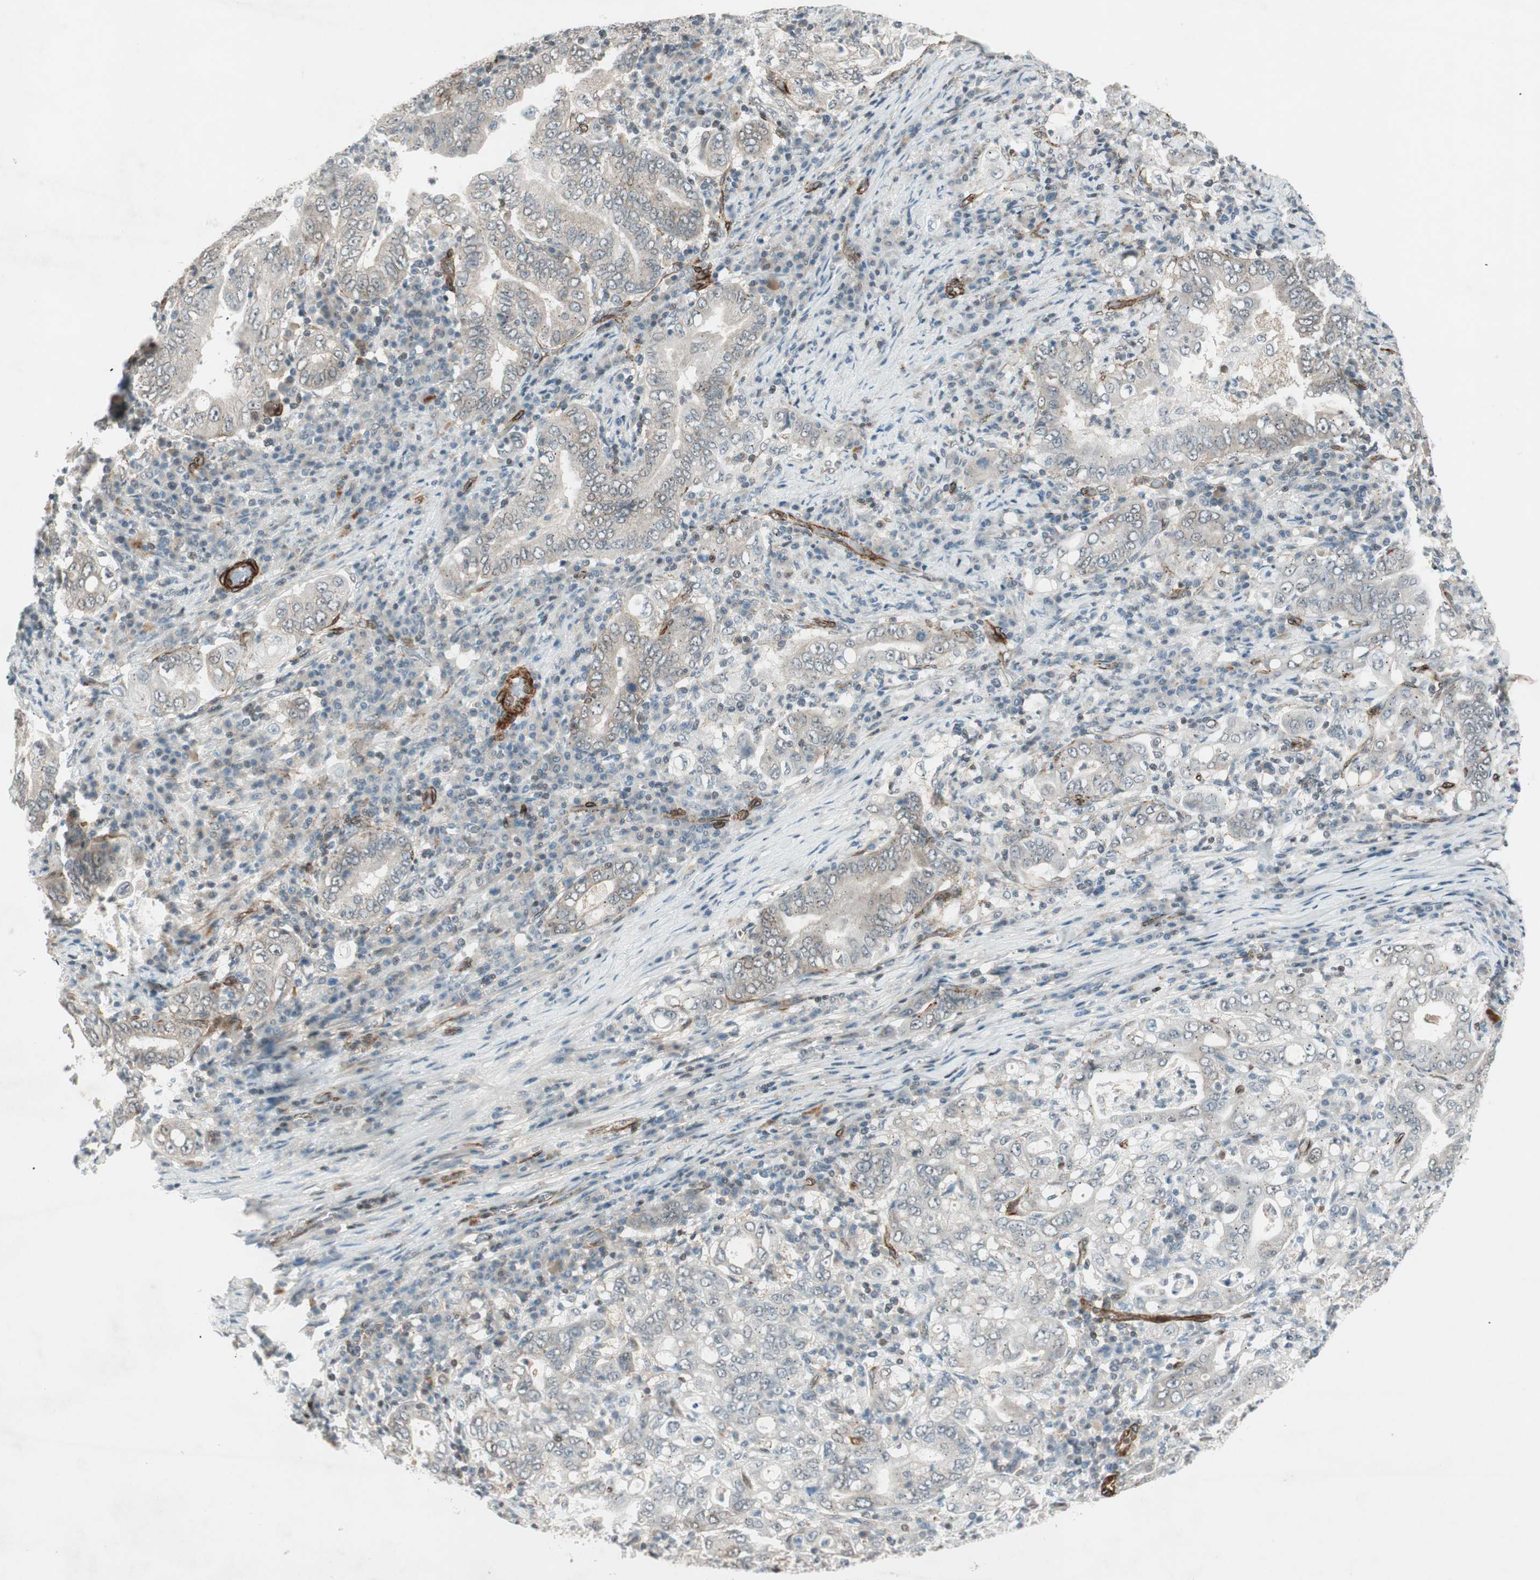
{"staining": {"intensity": "negative", "quantity": "none", "location": "none"}, "tissue": "stomach cancer", "cell_type": "Tumor cells", "image_type": "cancer", "snomed": [{"axis": "morphology", "description": "Normal tissue, NOS"}, {"axis": "morphology", "description": "Adenocarcinoma, NOS"}, {"axis": "topography", "description": "Esophagus"}, {"axis": "topography", "description": "Stomach, upper"}, {"axis": "topography", "description": "Peripheral nerve tissue"}], "caption": "Human stomach adenocarcinoma stained for a protein using IHC displays no staining in tumor cells.", "gene": "CDK19", "patient": {"sex": "male", "age": 62}}